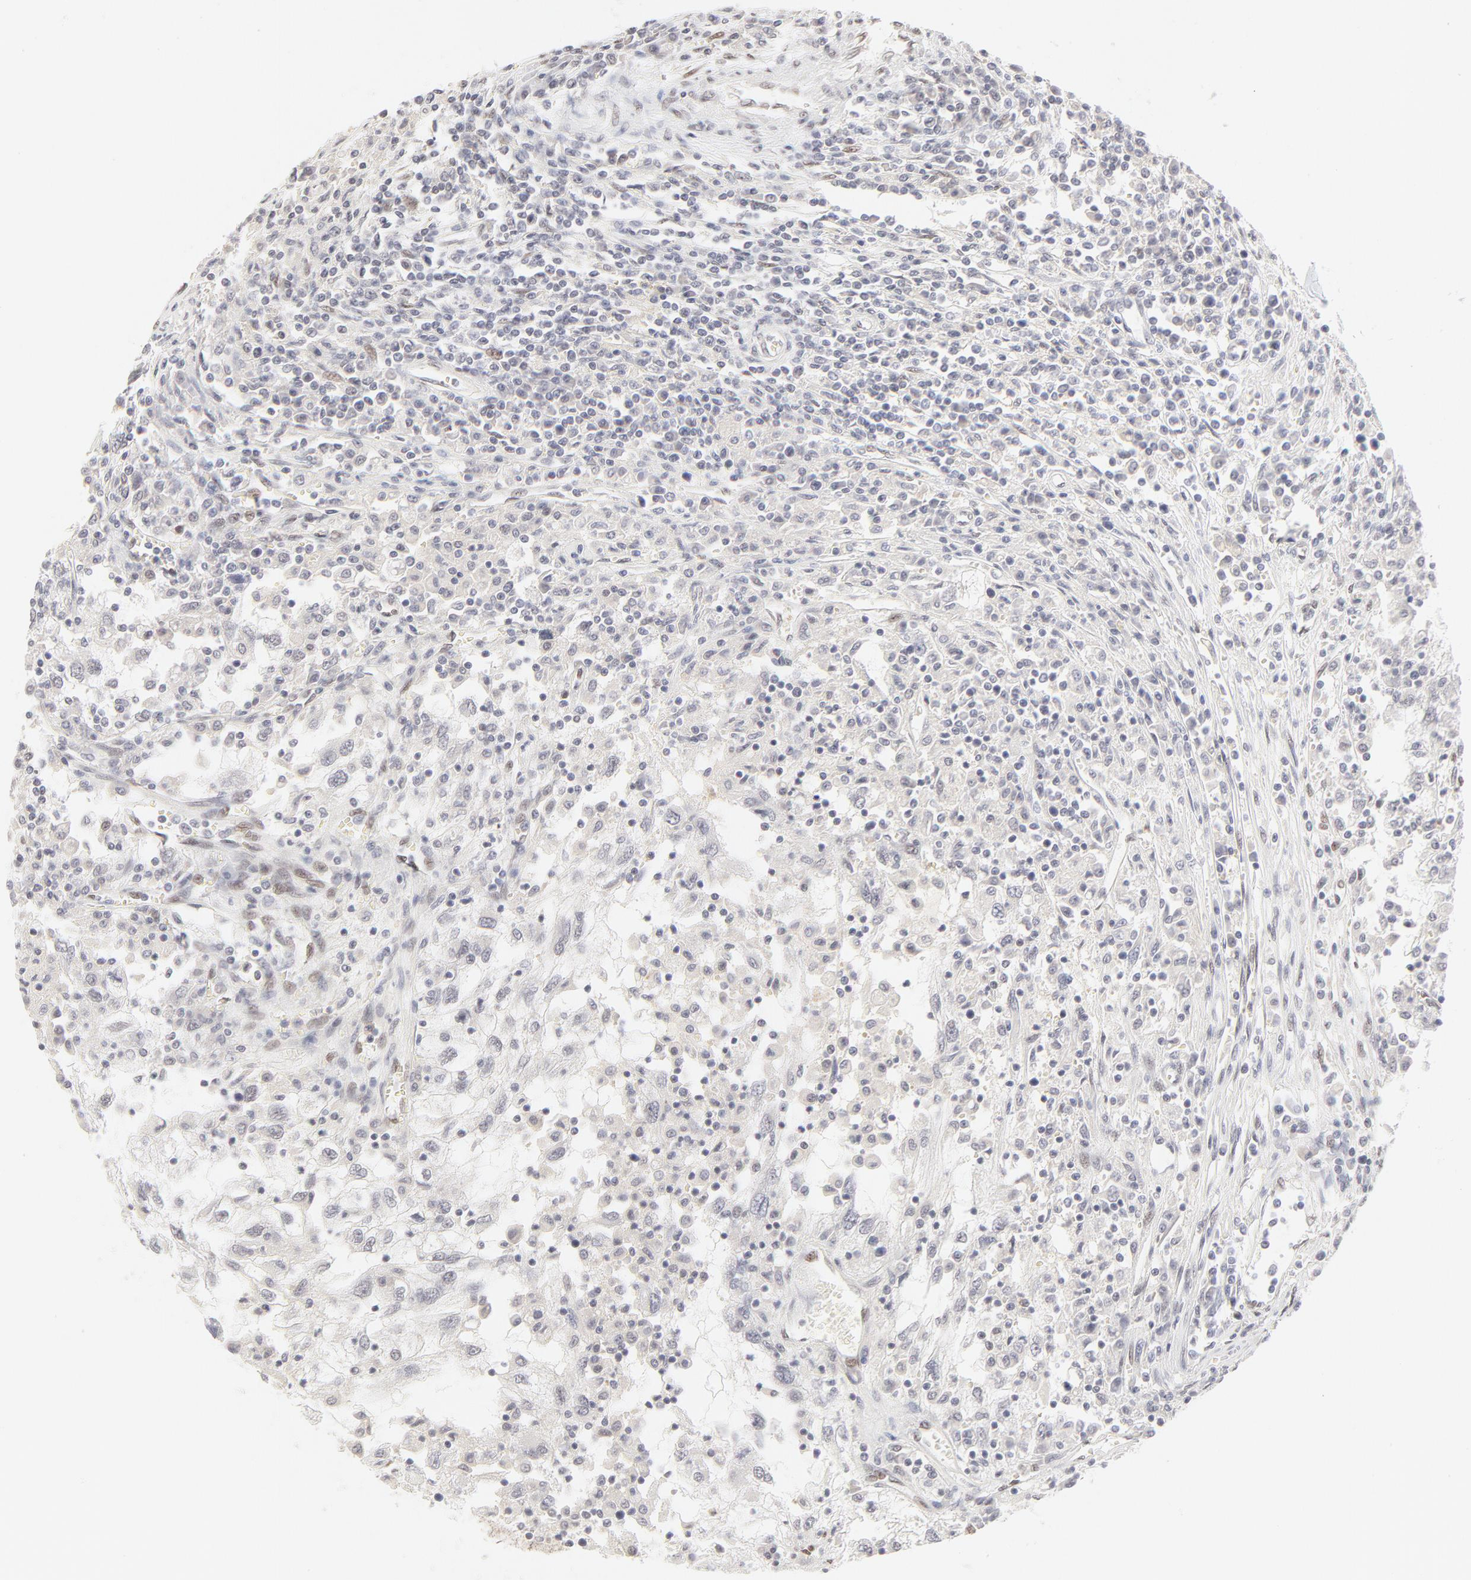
{"staining": {"intensity": "negative", "quantity": "none", "location": "none"}, "tissue": "renal cancer", "cell_type": "Tumor cells", "image_type": "cancer", "snomed": [{"axis": "morphology", "description": "Normal tissue, NOS"}, {"axis": "morphology", "description": "Adenocarcinoma, NOS"}, {"axis": "topography", "description": "Kidney"}], "caption": "Tumor cells show no significant expression in adenocarcinoma (renal).", "gene": "PBX3", "patient": {"sex": "male", "age": 71}}